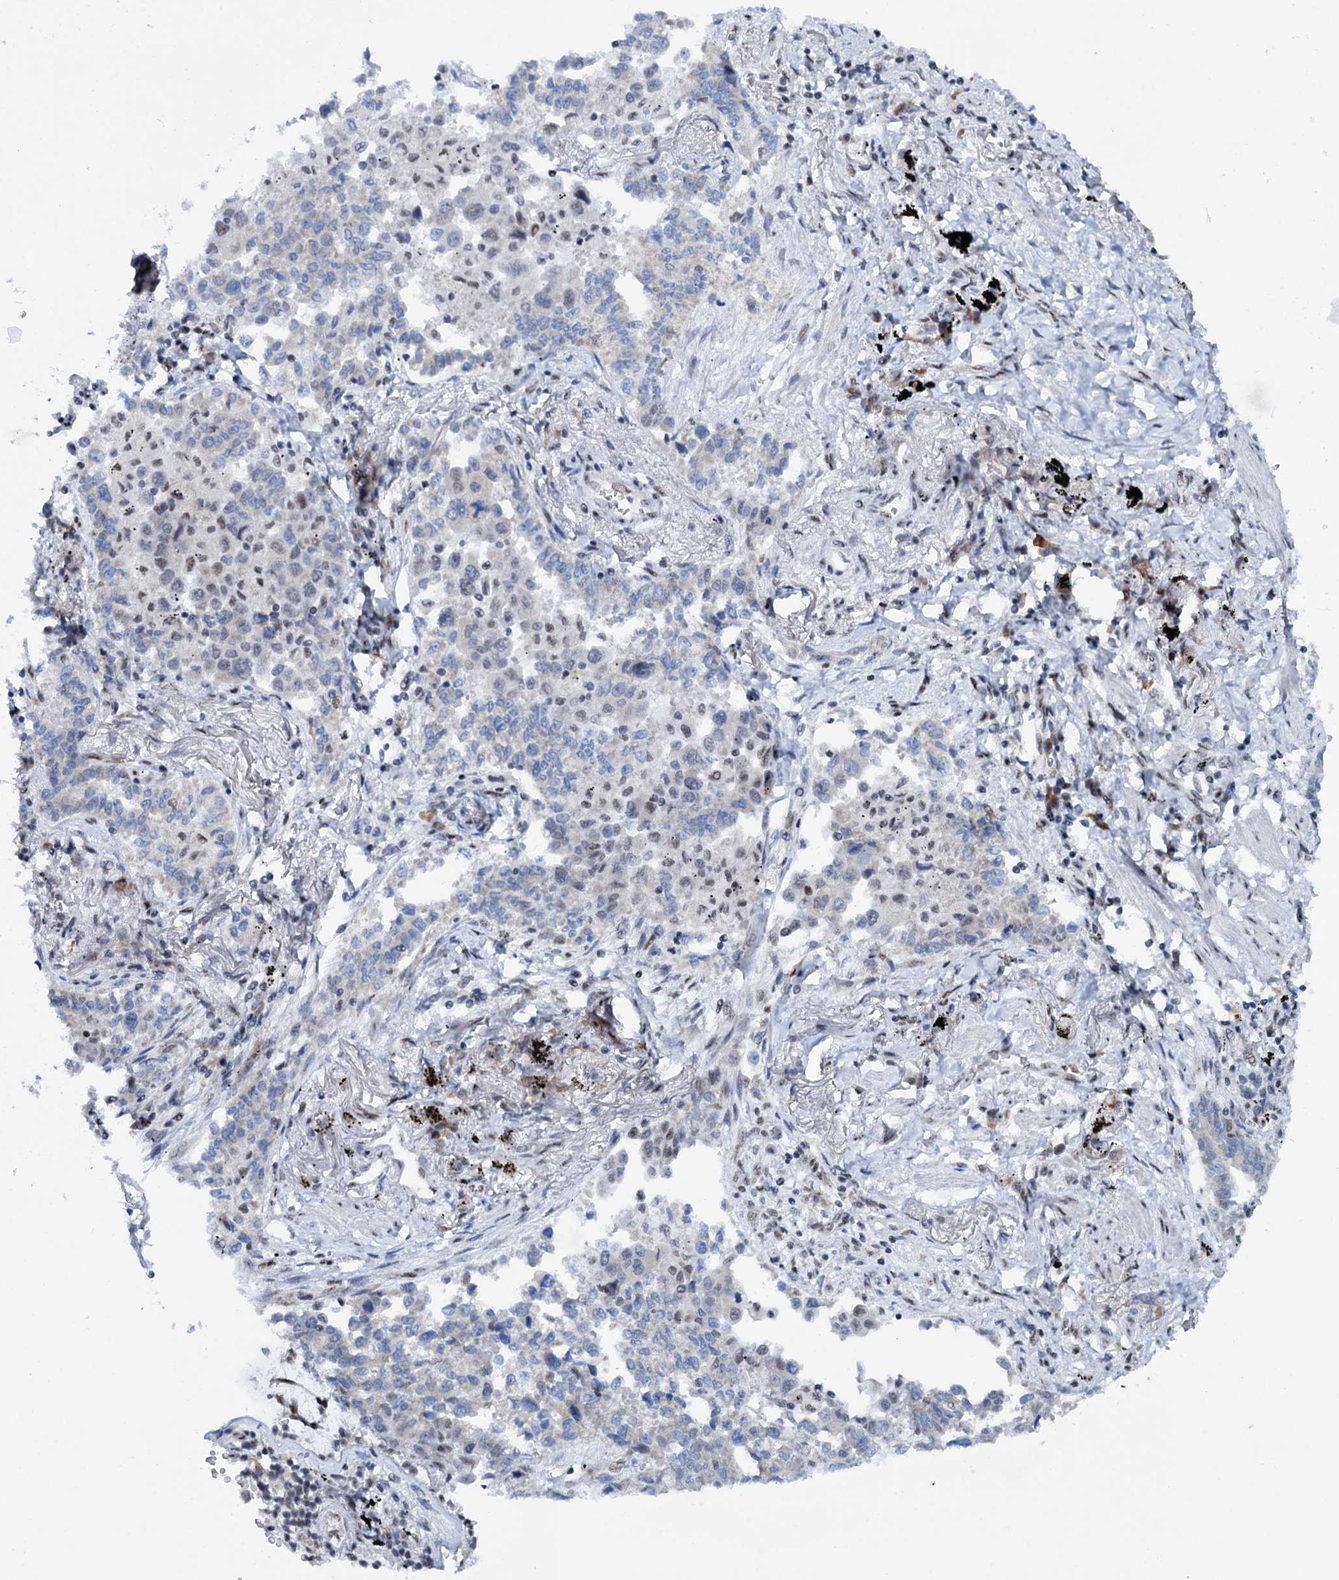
{"staining": {"intensity": "moderate", "quantity": "<25%", "location": "nuclear"}, "tissue": "lung cancer", "cell_type": "Tumor cells", "image_type": "cancer", "snomed": [{"axis": "morphology", "description": "Adenocarcinoma, NOS"}, {"axis": "topography", "description": "Lung"}], "caption": "Immunohistochemical staining of lung cancer (adenocarcinoma) demonstrates low levels of moderate nuclear protein positivity in about <25% of tumor cells.", "gene": "SREK1", "patient": {"sex": "male", "age": 67}}